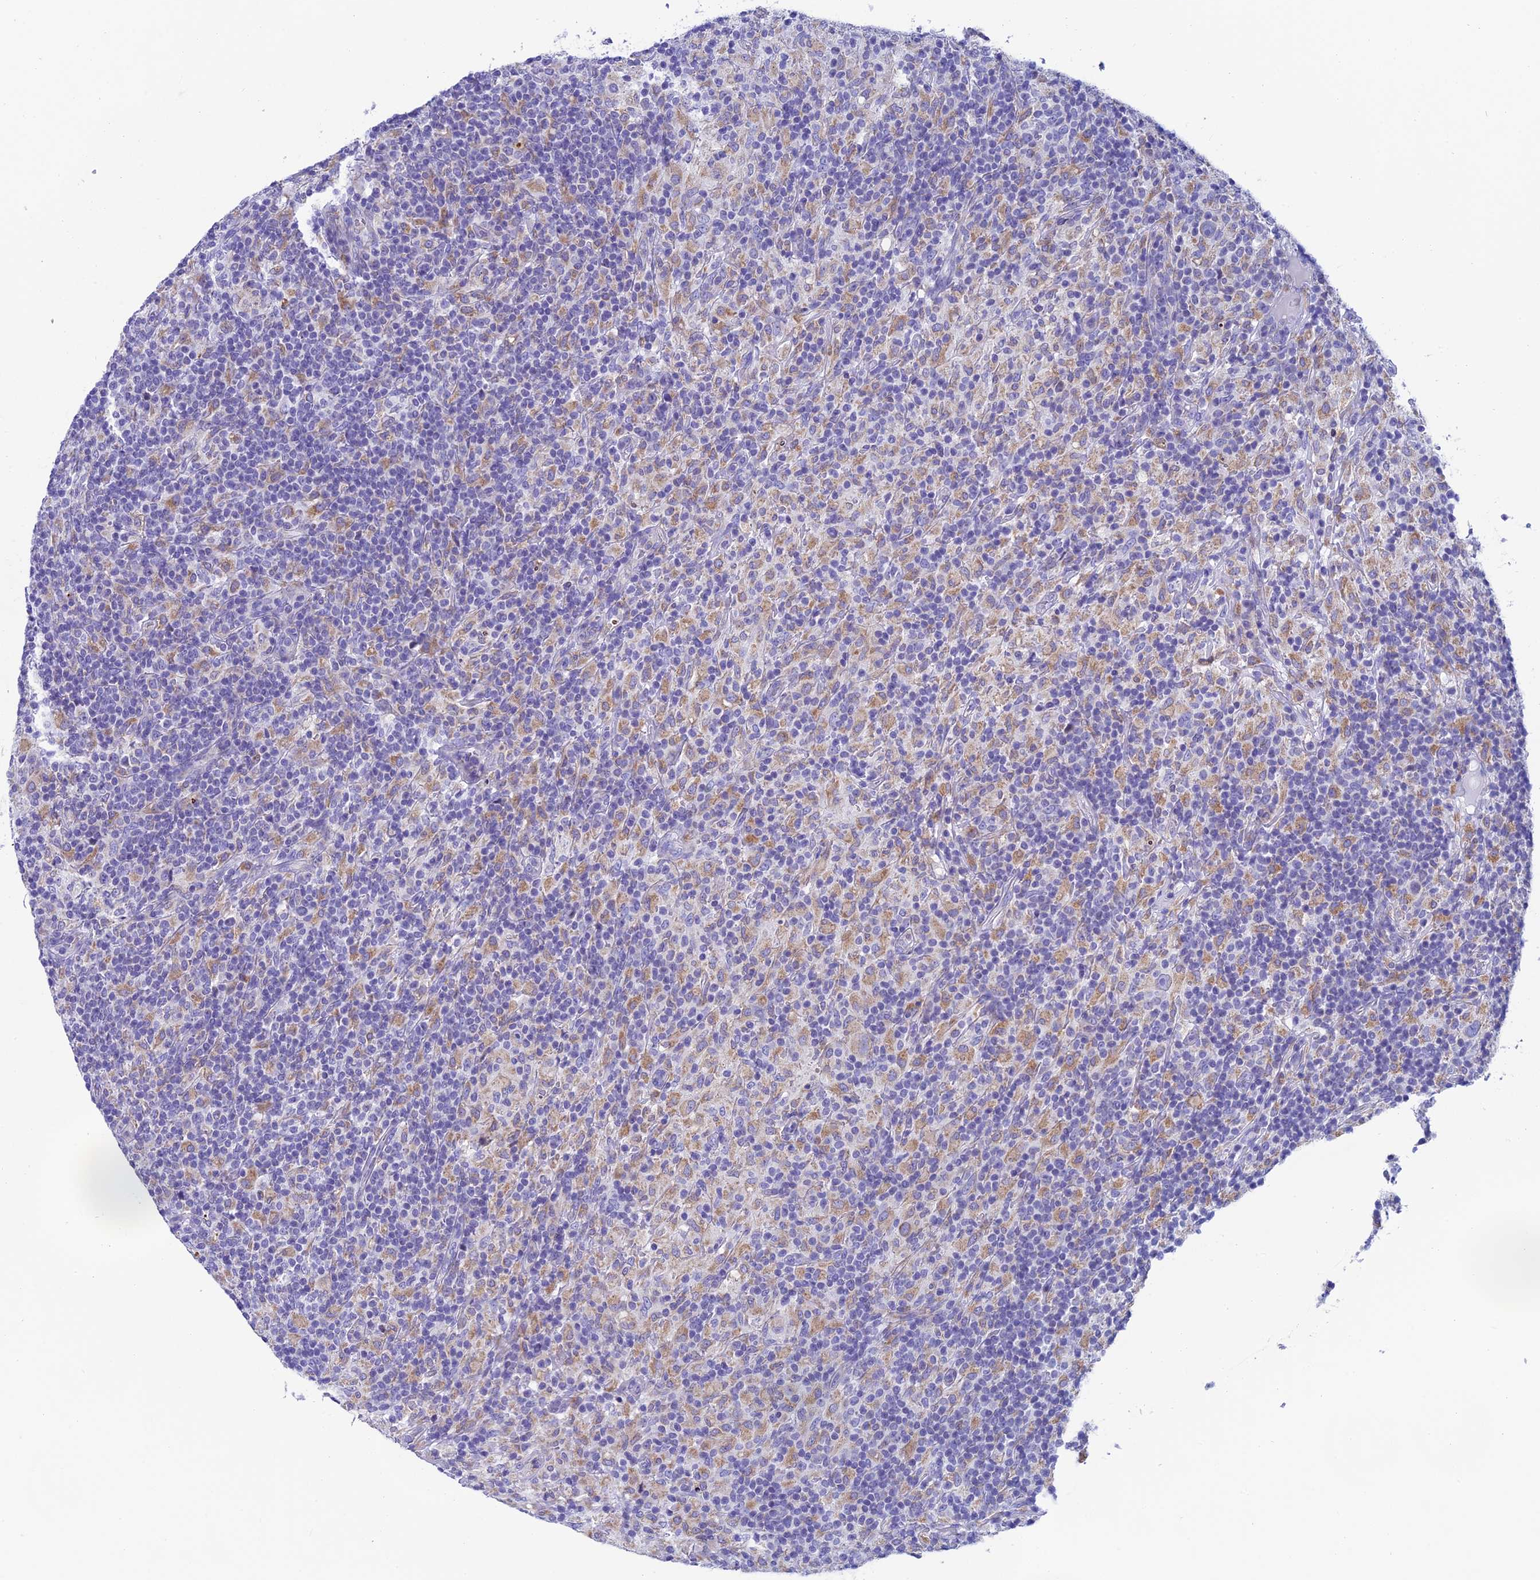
{"staining": {"intensity": "weak", "quantity": "25%-75%", "location": "cytoplasmic/membranous"}, "tissue": "lymphoma", "cell_type": "Tumor cells", "image_type": "cancer", "snomed": [{"axis": "morphology", "description": "Hodgkin's disease, NOS"}, {"axis": "topography", "description": "Lymph node"}], "caption": "High-power microscopy captured an immunohistochemistry (IHC) image of lymphoma, revealing weak cytoplasmic/membranous positivity in about 25%-75% of tumor cells.", "gene": "REEP4", "patient": {"sex": "male", "age": 70}}